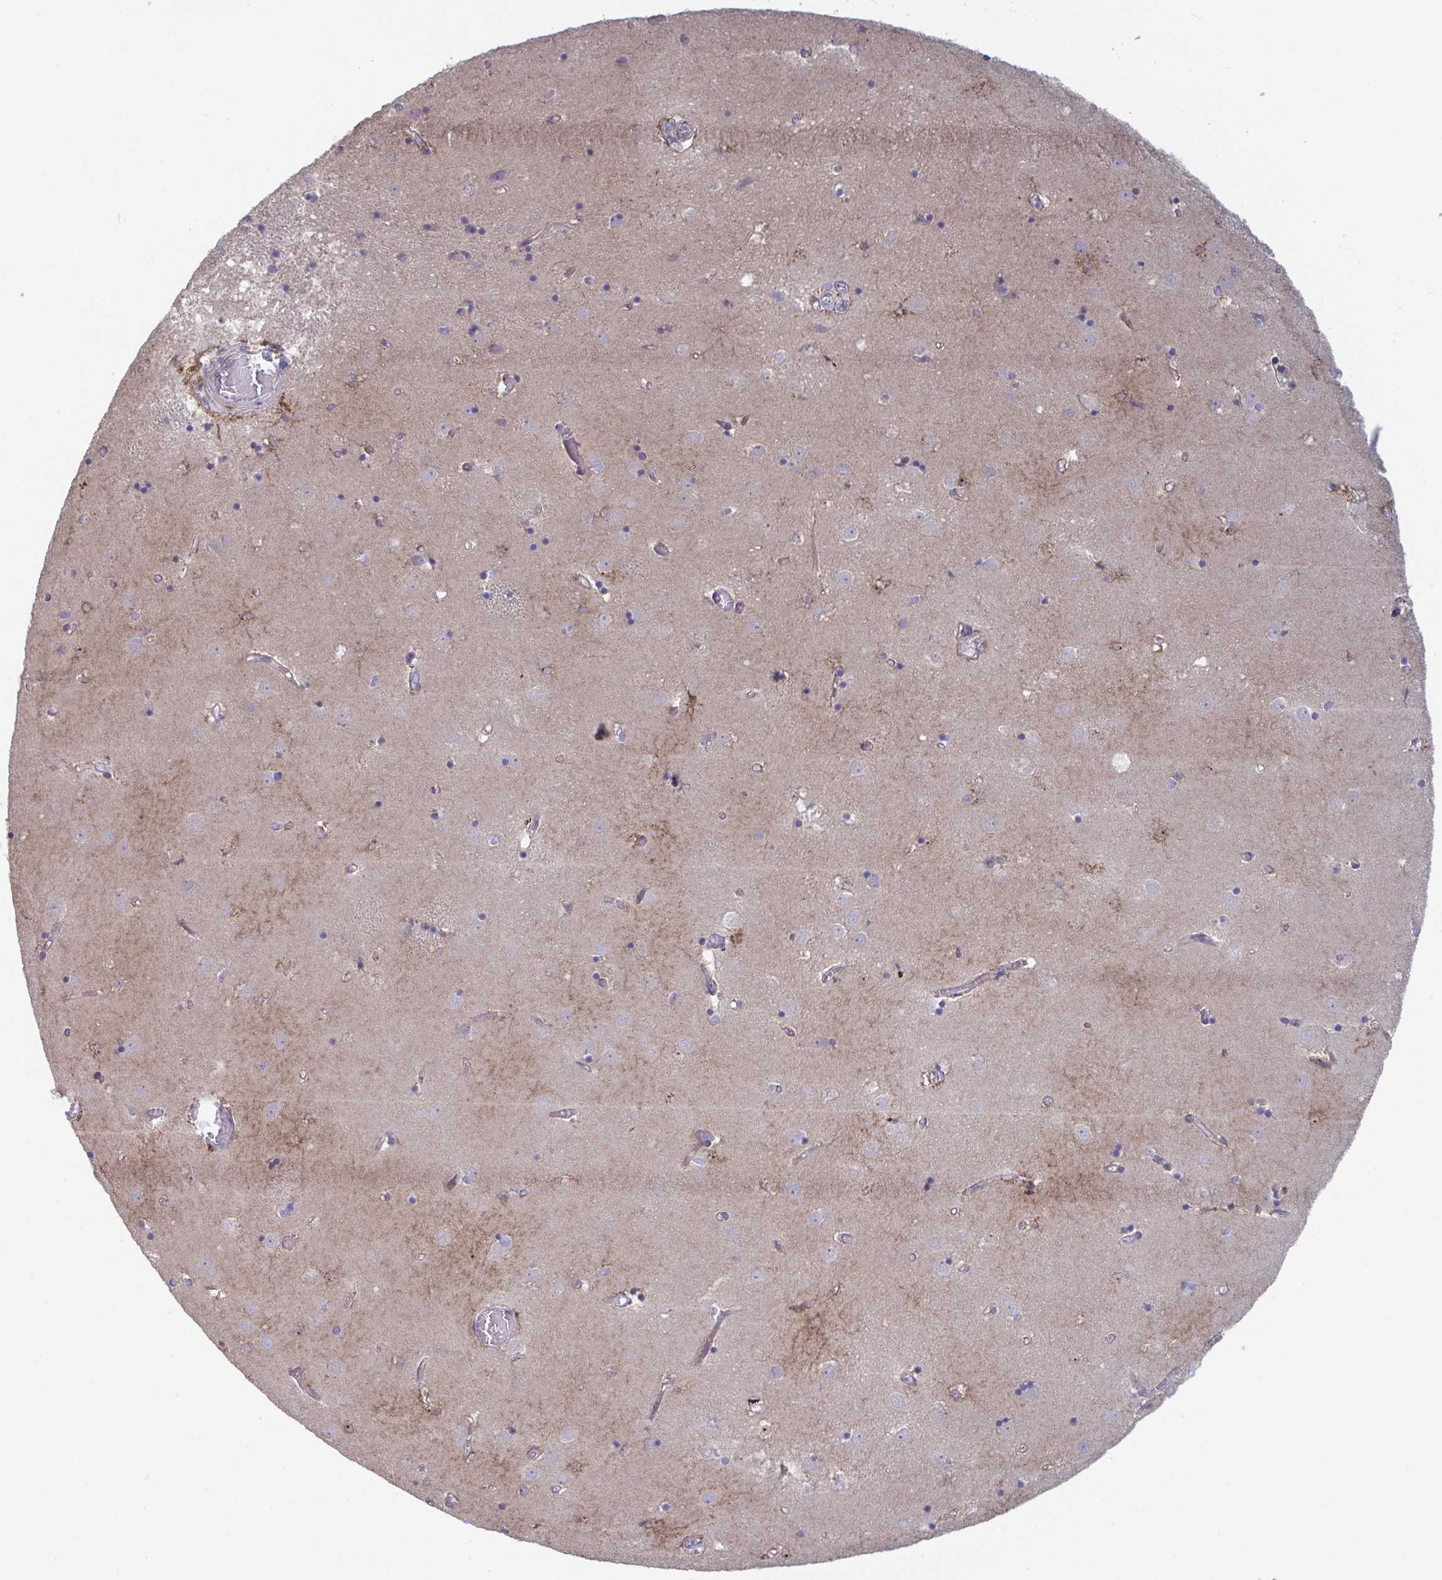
{"staining": {"intensity": "negative", "quantity": "none", "location": "none"}, "tissue": "caudate", "cell_type": "Glial cells", "image_type": "normal", "snomed": [{"axis": "morphology", "description": "Normal tissue, NOS"}, {"axis": "topography", "description": "Lateral ventricle wall"}], "caption": "A high-resolution image shows immunohistochemistry staining of unremarkable caudate, which demonstrates no significant positivity in glial cells. The staining is performed using DAB (3,3'-diaminobenzidine) brown chromogen with nuclei counter-stained in using hematoxylin.", "gene": "STK26", "patient": {"sex": "male", "age": 54}}